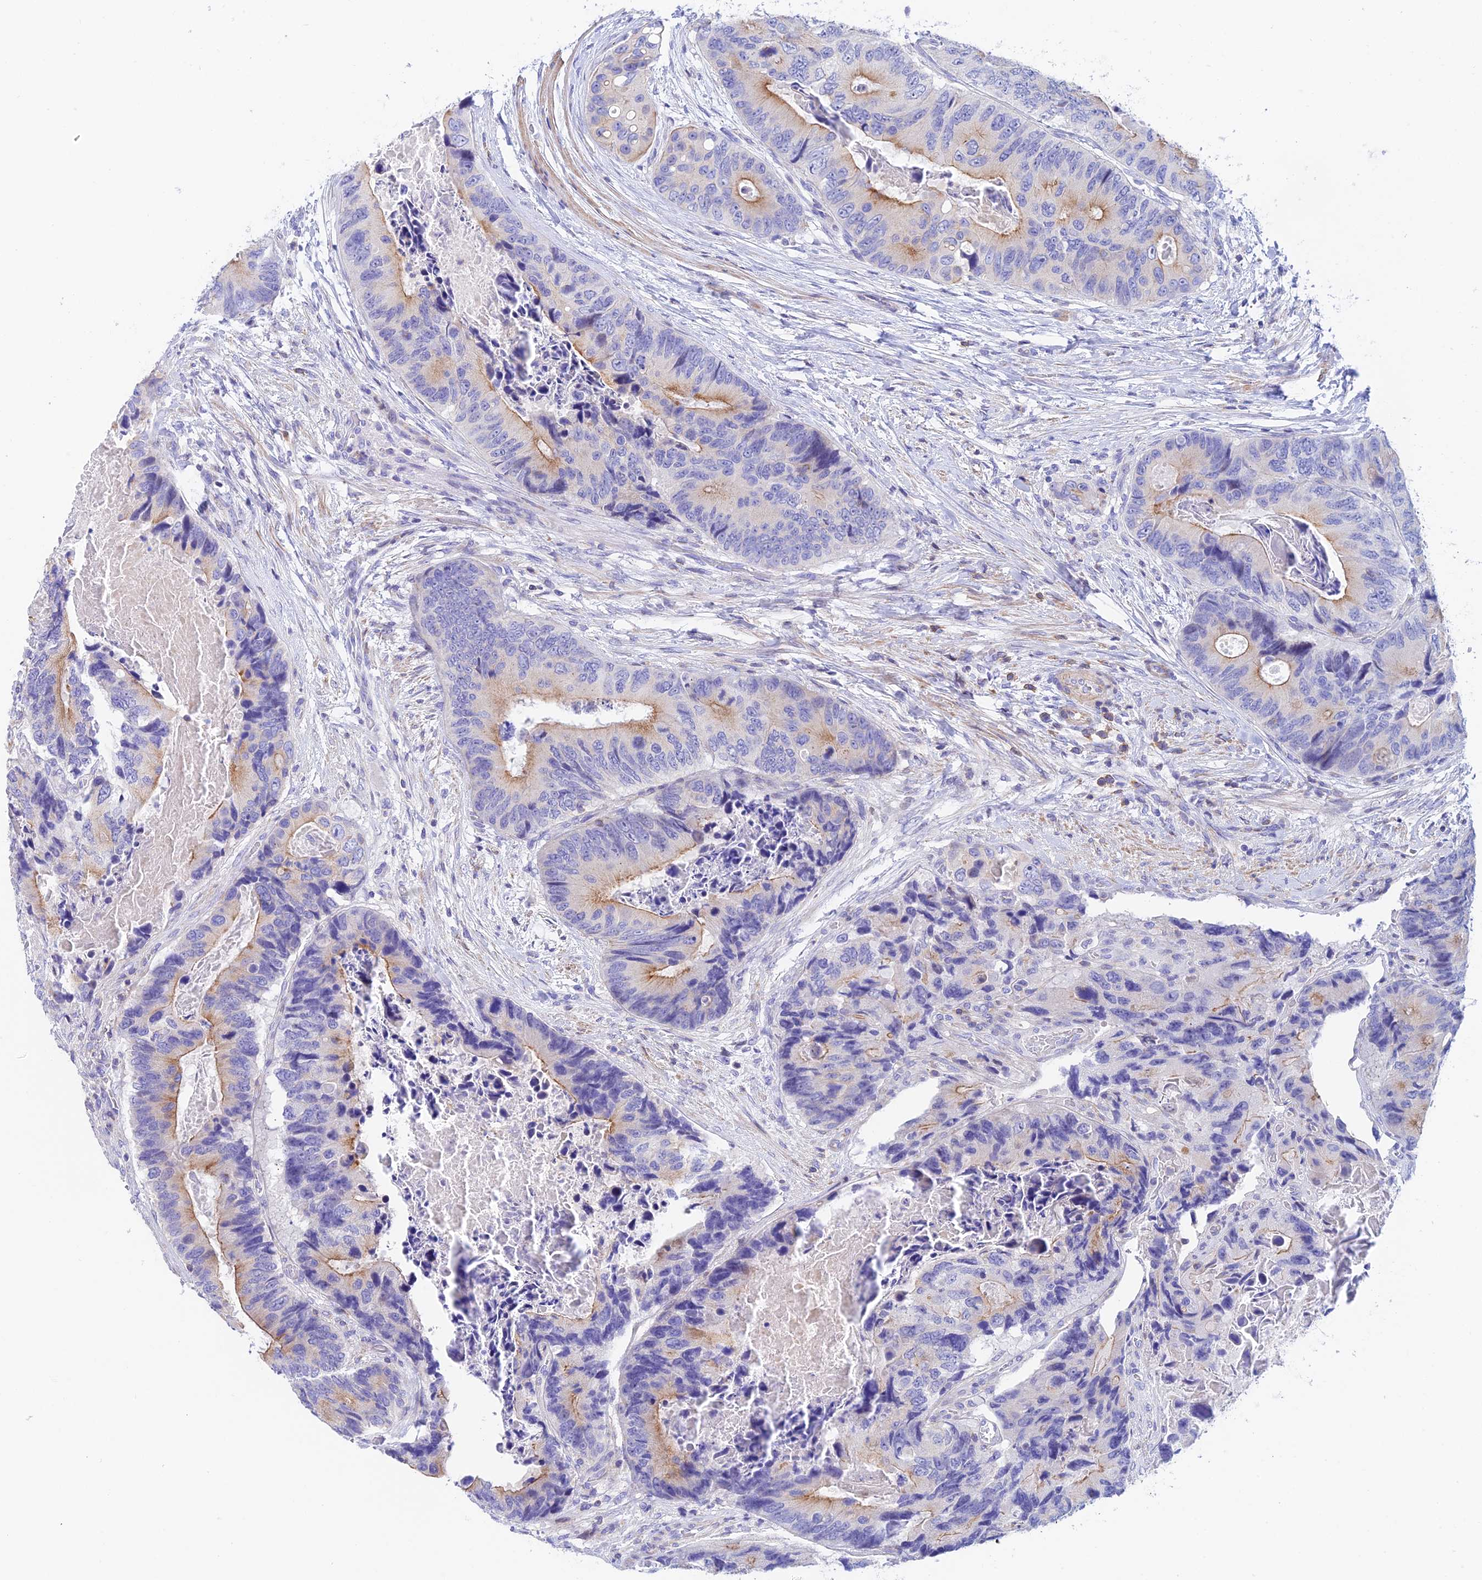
{"staining": {"intensity": "moderate", "quantity": "<25%", "location": "cytoplasmic/membranous"}, "tissue": "colorectal cancer", "cell_type": "Tumor cells", "image_type": "cancer", "snomed": [{"axis": "morphology", "description": "Adenocarcinoma, NOS"}, {"axis": "topography", "description": "Colon"}], "caption": "Protein analysis of colorectal cancer tissue reveals moderate cytoplasmic/membranous expression in approximately <25% of tumor cells. (Stains: DAB (3,3'-diaminobenzidine) in brown, nuclei in blue, Microscopy: brightfield microscopy at high magnification).", "gene": "PRIM1", "patient": {"sex": "male", "age": 84}}